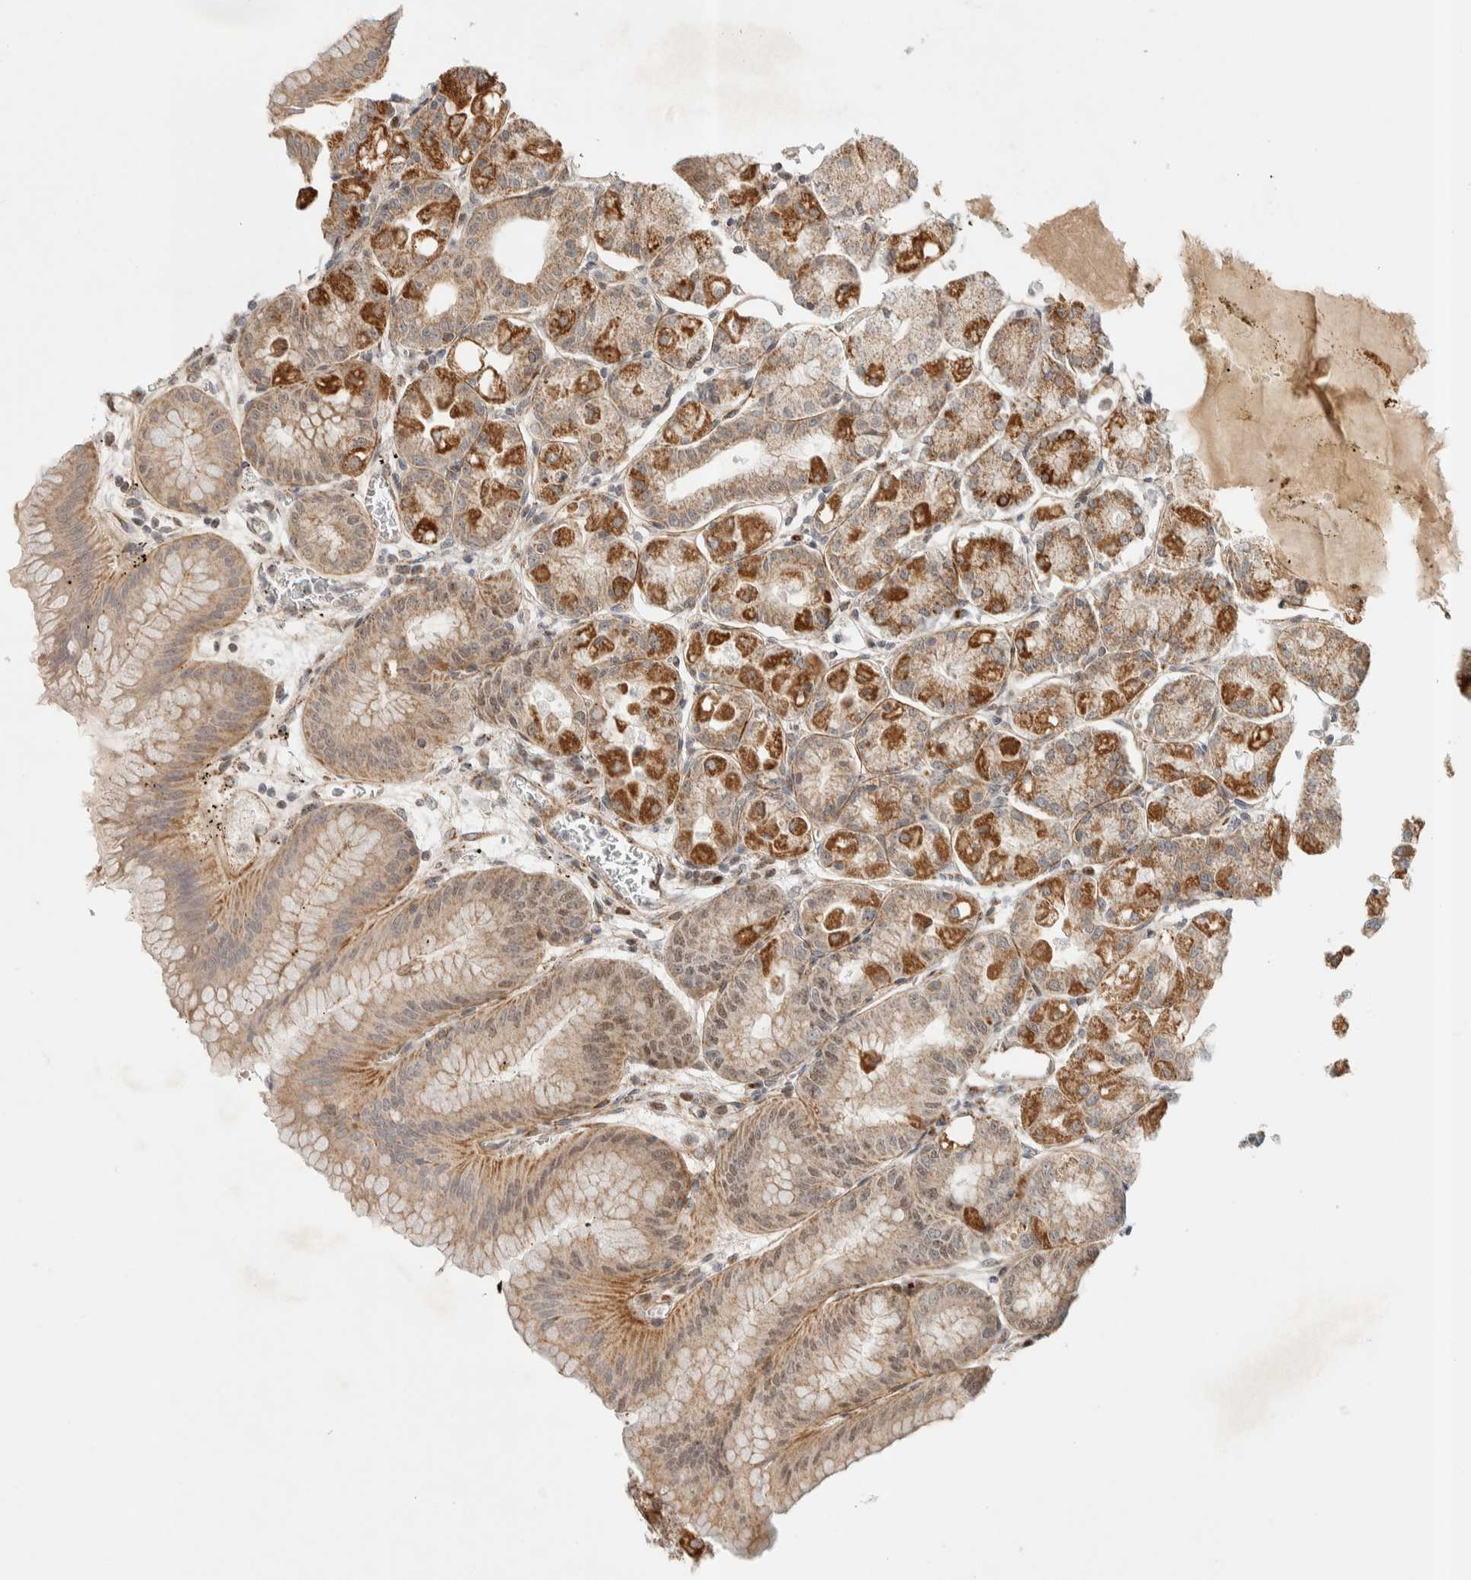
{"staining": {"intensity": "strong", "quantity": "25%-75%", "location": "cytoplasmic/membranous,nuclear"}, "tissue": "stomach", "cell_type": "Glandular cells", "image_type": "normal", "snomed": [{"axis": "morphology", "description": "Normal tissue, NOS"}, {"axis": "topography", "description": "Stomach, lower"}], "caption": "A micrograph showing strong cytoplasmic/membranous,nuclear staining in approximately 25%-75% of glandular cells in benign stomach, as visualized by brown immunohistochemical staining.", "gene": "TSPAN32", "patient": {"sex": "male", "age": 71}}